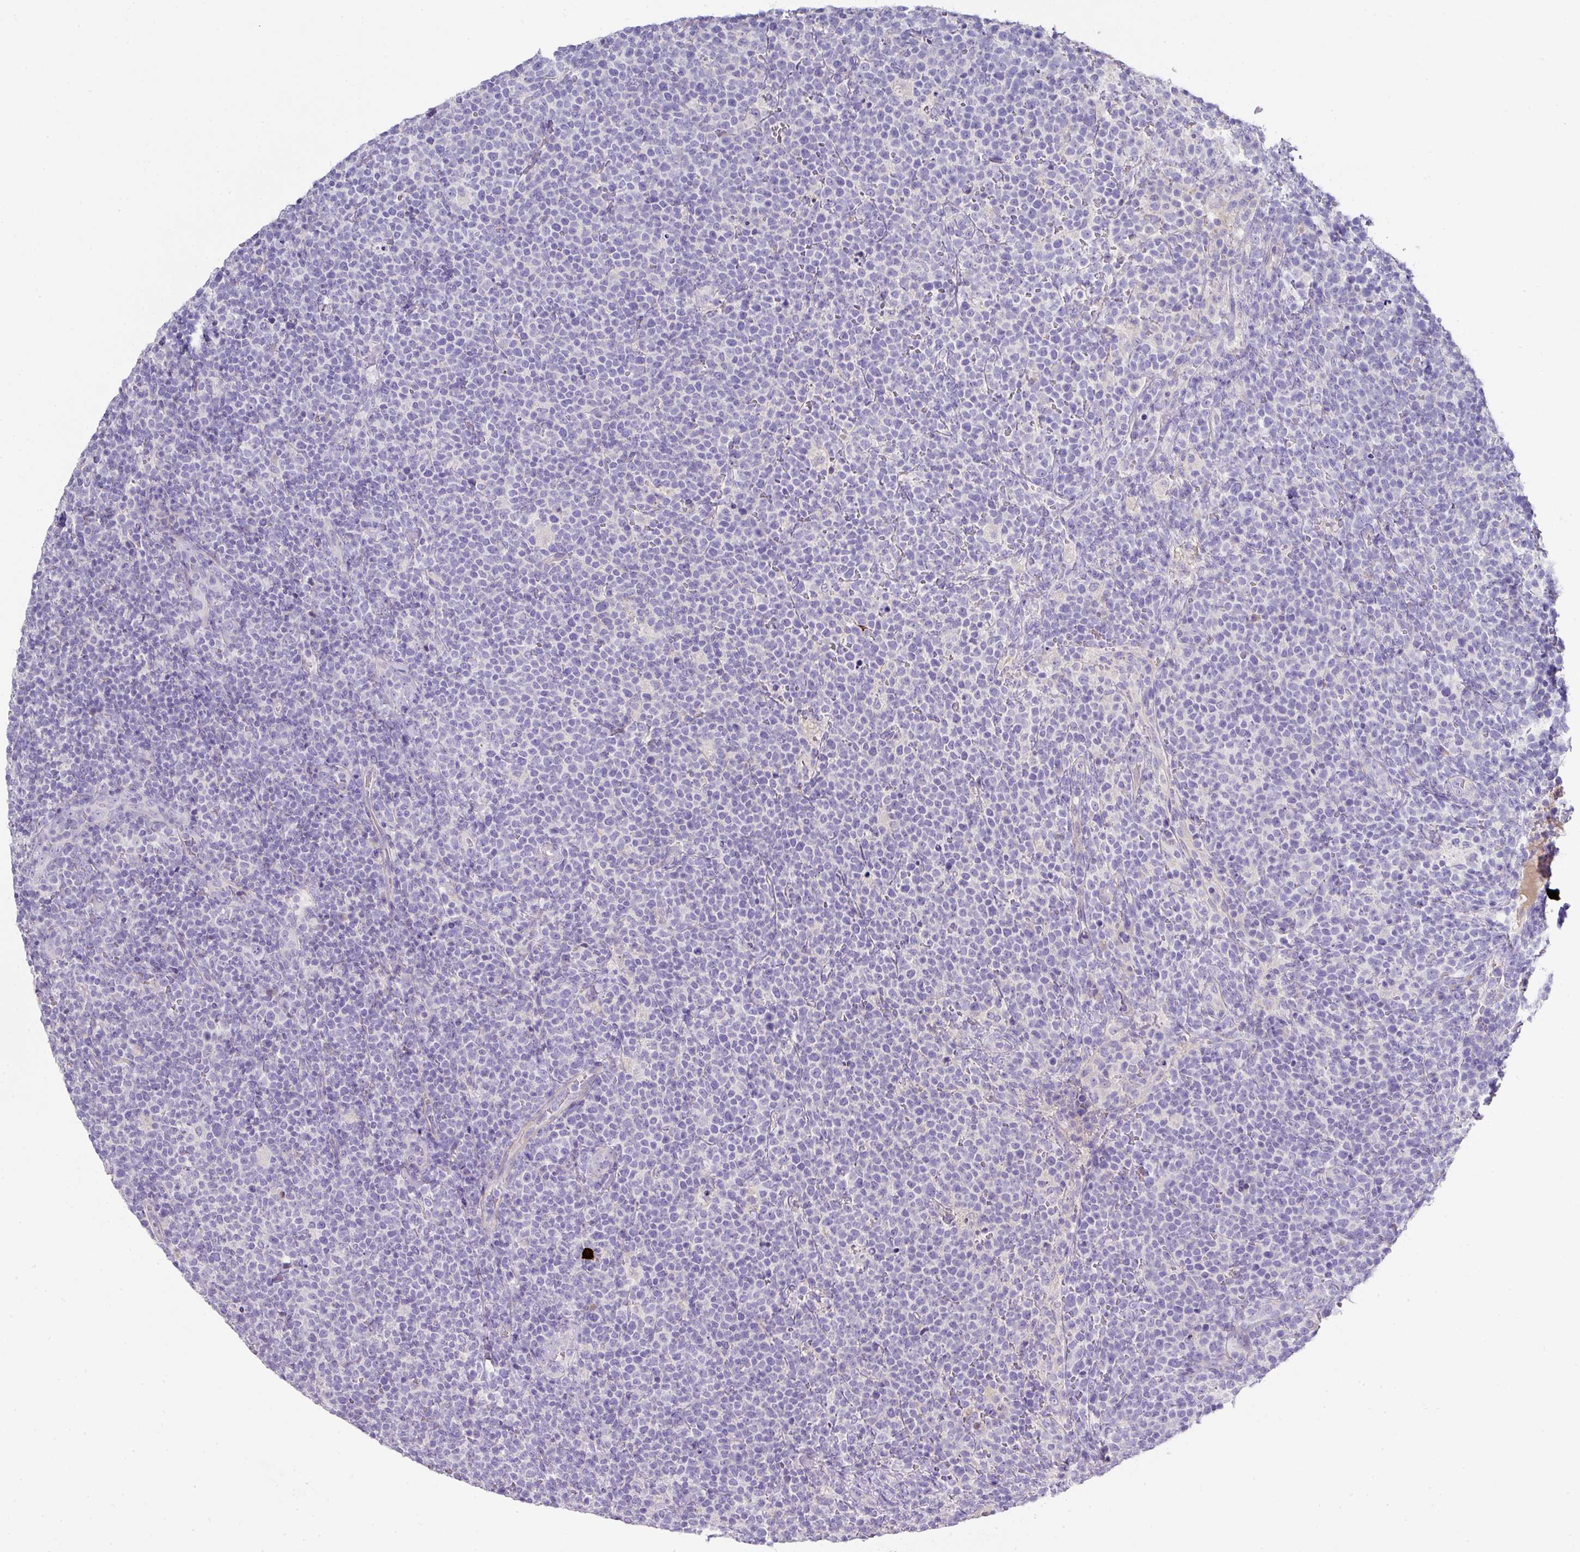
{"staining": {"intensity": "negative", "quantity": "none", "location": "none"}, "tissue": "lymphoma", "cell_type": "Tumor cells", "image_type": "cancer", "snomed": [{"axis": "morphology", "description": "Malignant lymphoma, non-Hodgkin's type, High grade"}, {"axis": "topography", "description": "Lymph node"}], "caption": "Tumor cells show no significant positivity in lymphoma. (DAB immunohistochemistry visualized using brightfield microscopy, high magnification).", "gene": "TARM1", "patient": {"sex": "male", "age": 61}}